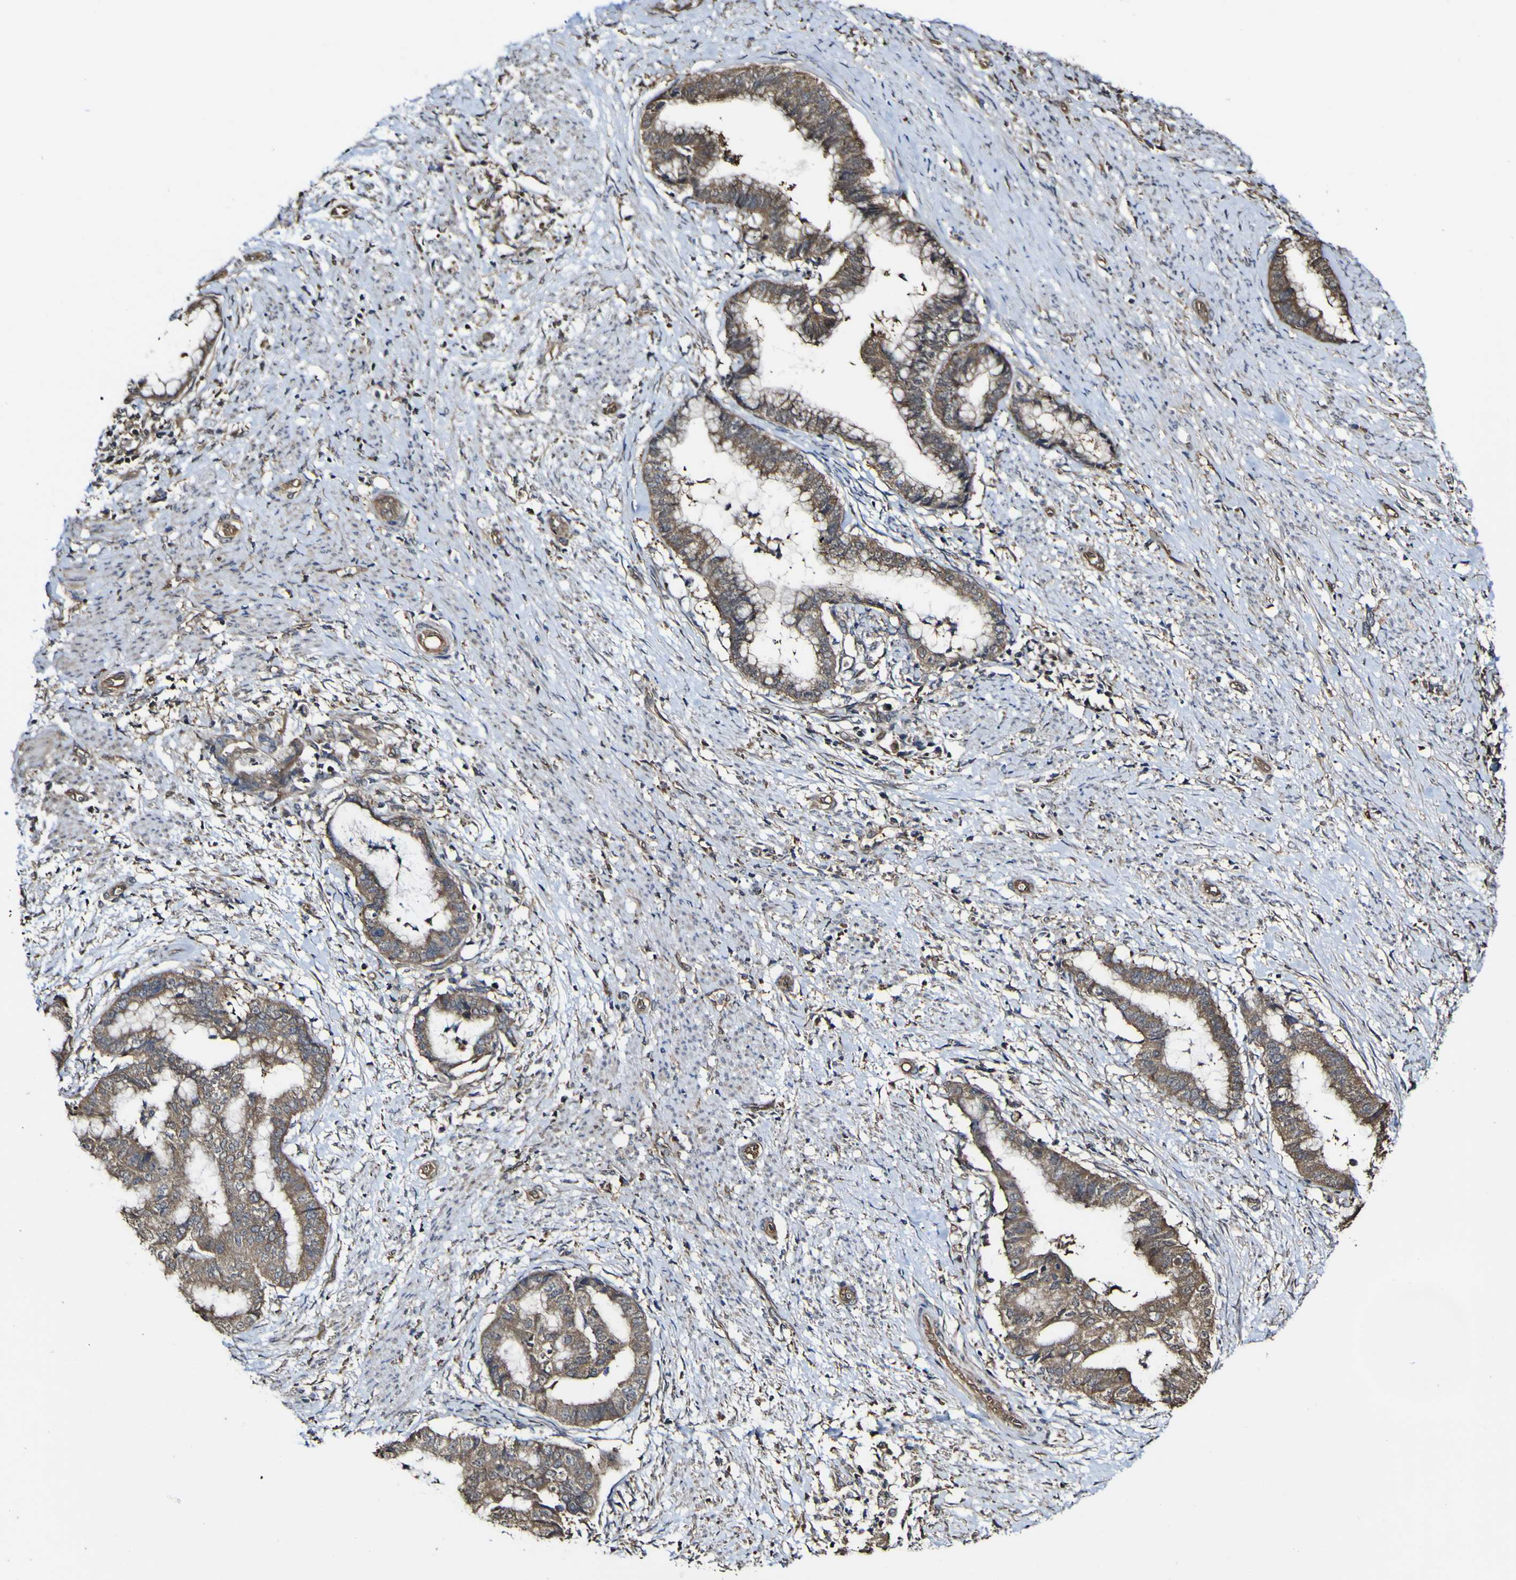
{"staining": {"intensity": "moderate", "quantity": ">75%", "location": "cytoplasmic/membranous"}, "tissue": "endometrial cancer", "cell_type": "Tumor cells", "image_type": "cancer", "snomed": [{"axis": "morphology", "description": "Necrosis, NOS"}, {"axis": "morphology", "description": "Adenocarcinoma, NOS"}, {"axis": "topography", "description": "Endometrium"}], "caption": "The immunohistochemical stain labels moderate cytoplasmic/membranous positivity in tumor cells of endometrial cancer tissue. The protein of interest is shown in brown color, while the nuclei are stained blue.", "gene": "PTPRR", "patient": {"sex": "female", "age": 79}}